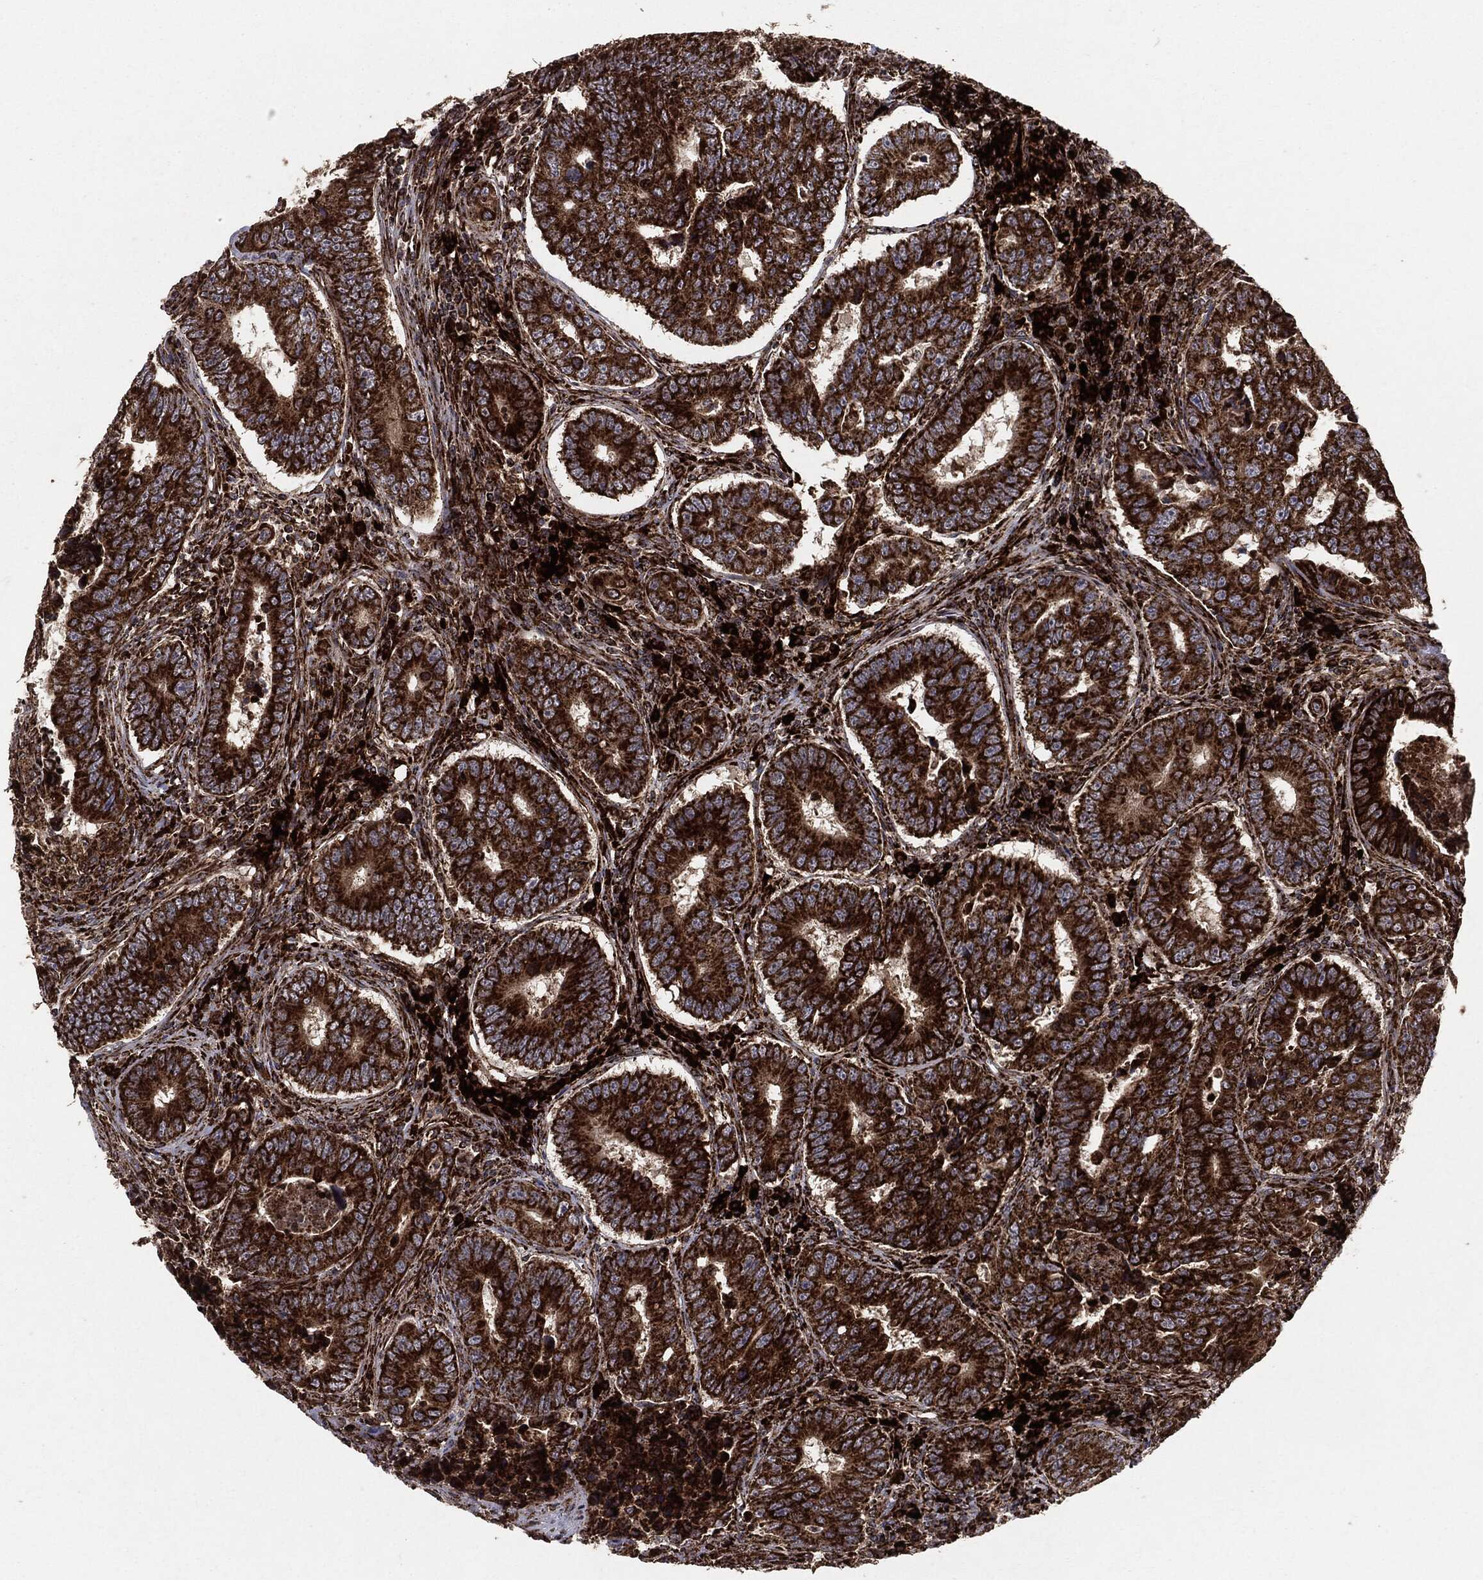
{"staining": {"intensity": "strong", "quantity": ">75%", "location": "cytoplasmic/membranous"}, "tissue": "colorectal cancer", "cell_type": "Tumor cells", "image_type": "cancer", "snomed": [{"axis": "morphology", "description": "Adenocarcinoma, NOS"}, {"axis": "topography", "description": "Colon"}], "caption": "Strong cytoplasmic/membranous protein expression is identified in about >75% of tumor cells in colorectal cancer (adenocarcinoma).", "gene": "MAP2K1", "patient": {"sex": "female", "age": 72}}